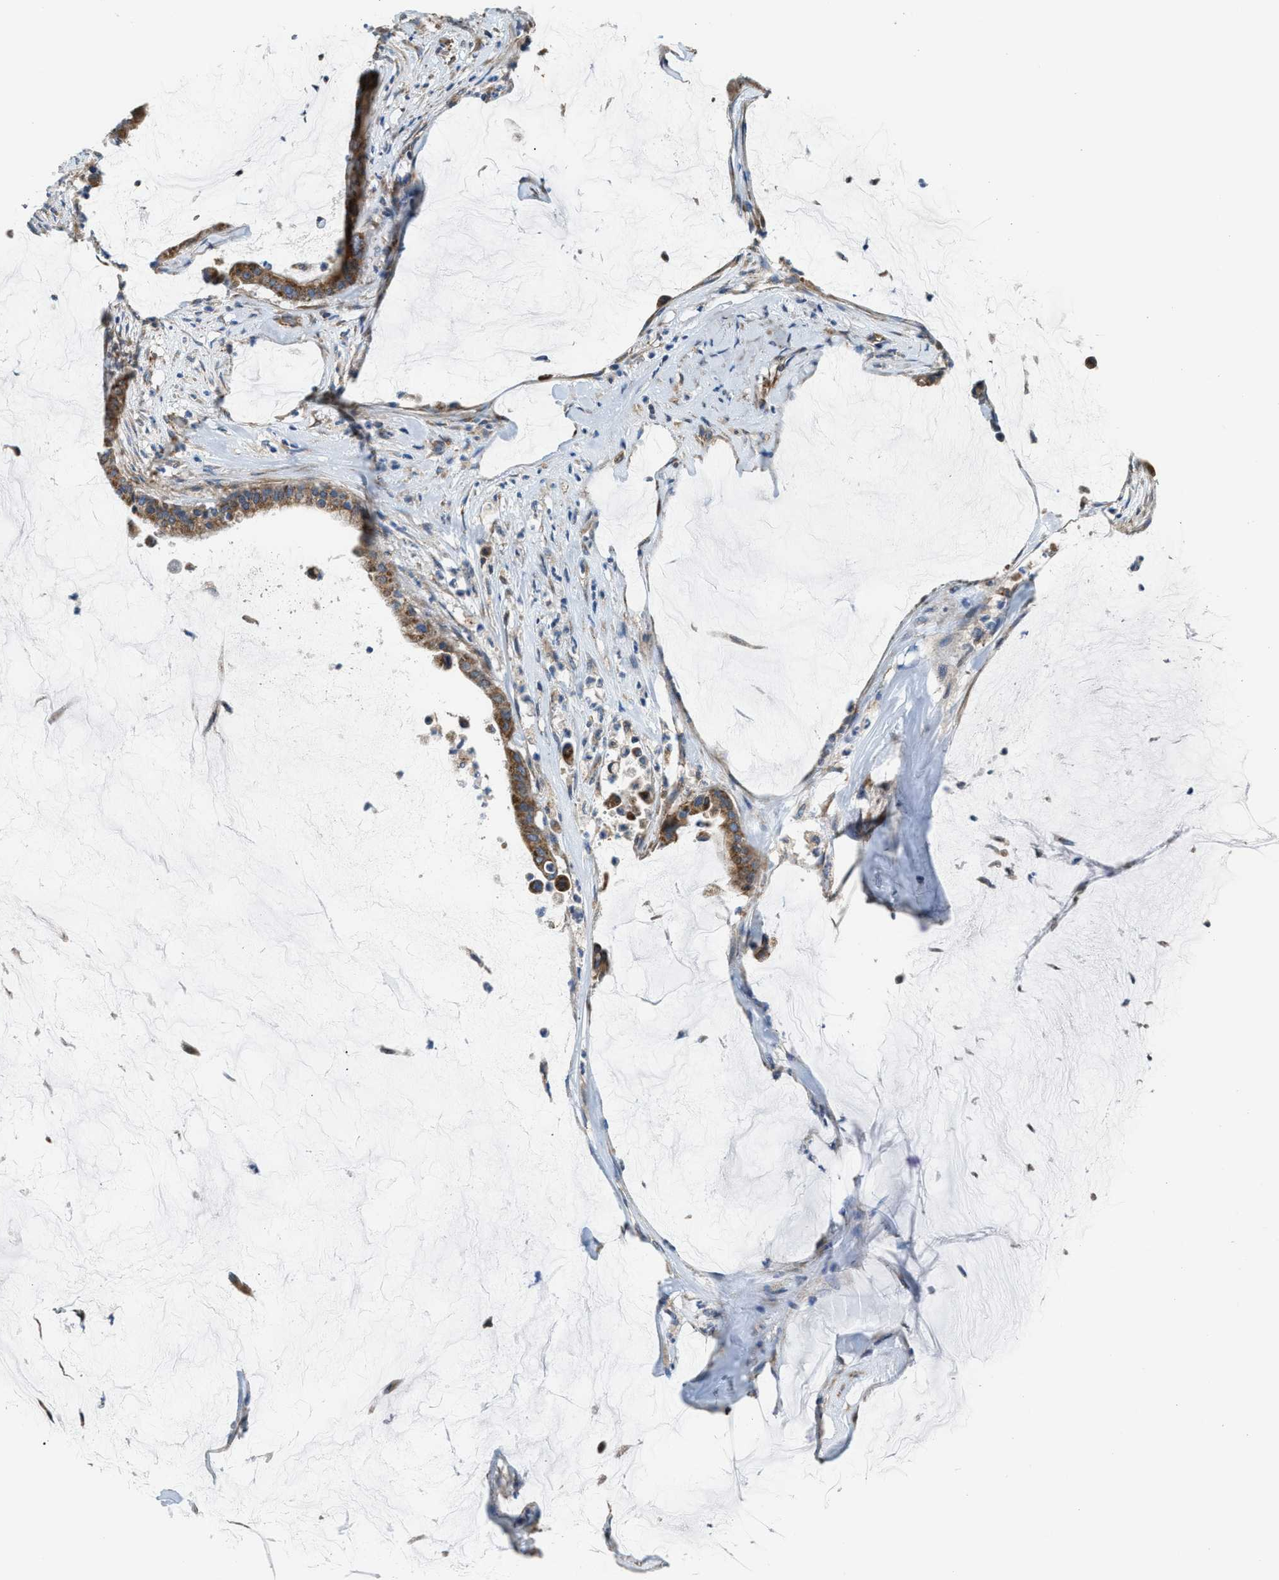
{"staining": {"intensity": "moderate", "quantity": ">75%", "location": "cytoplasmic/membranous"}, "tissue": "pancreatic cancer", "cell_type": "Tumor cells", "image_type": "cancer", "snomed": [{"axis": "morphology", "description": "Adenocarcinoma, NOS"}, {"axis": "topography", "description": "Pancreas"}], "caption": "A brown stain shows moderate cytoplasmic/membranous staining of a protein in human pancreatic cancer (adenocarcinoma) tumor cells.", "gene": "SLC10A3", "patient": {"sex": "male", "age": 41}}